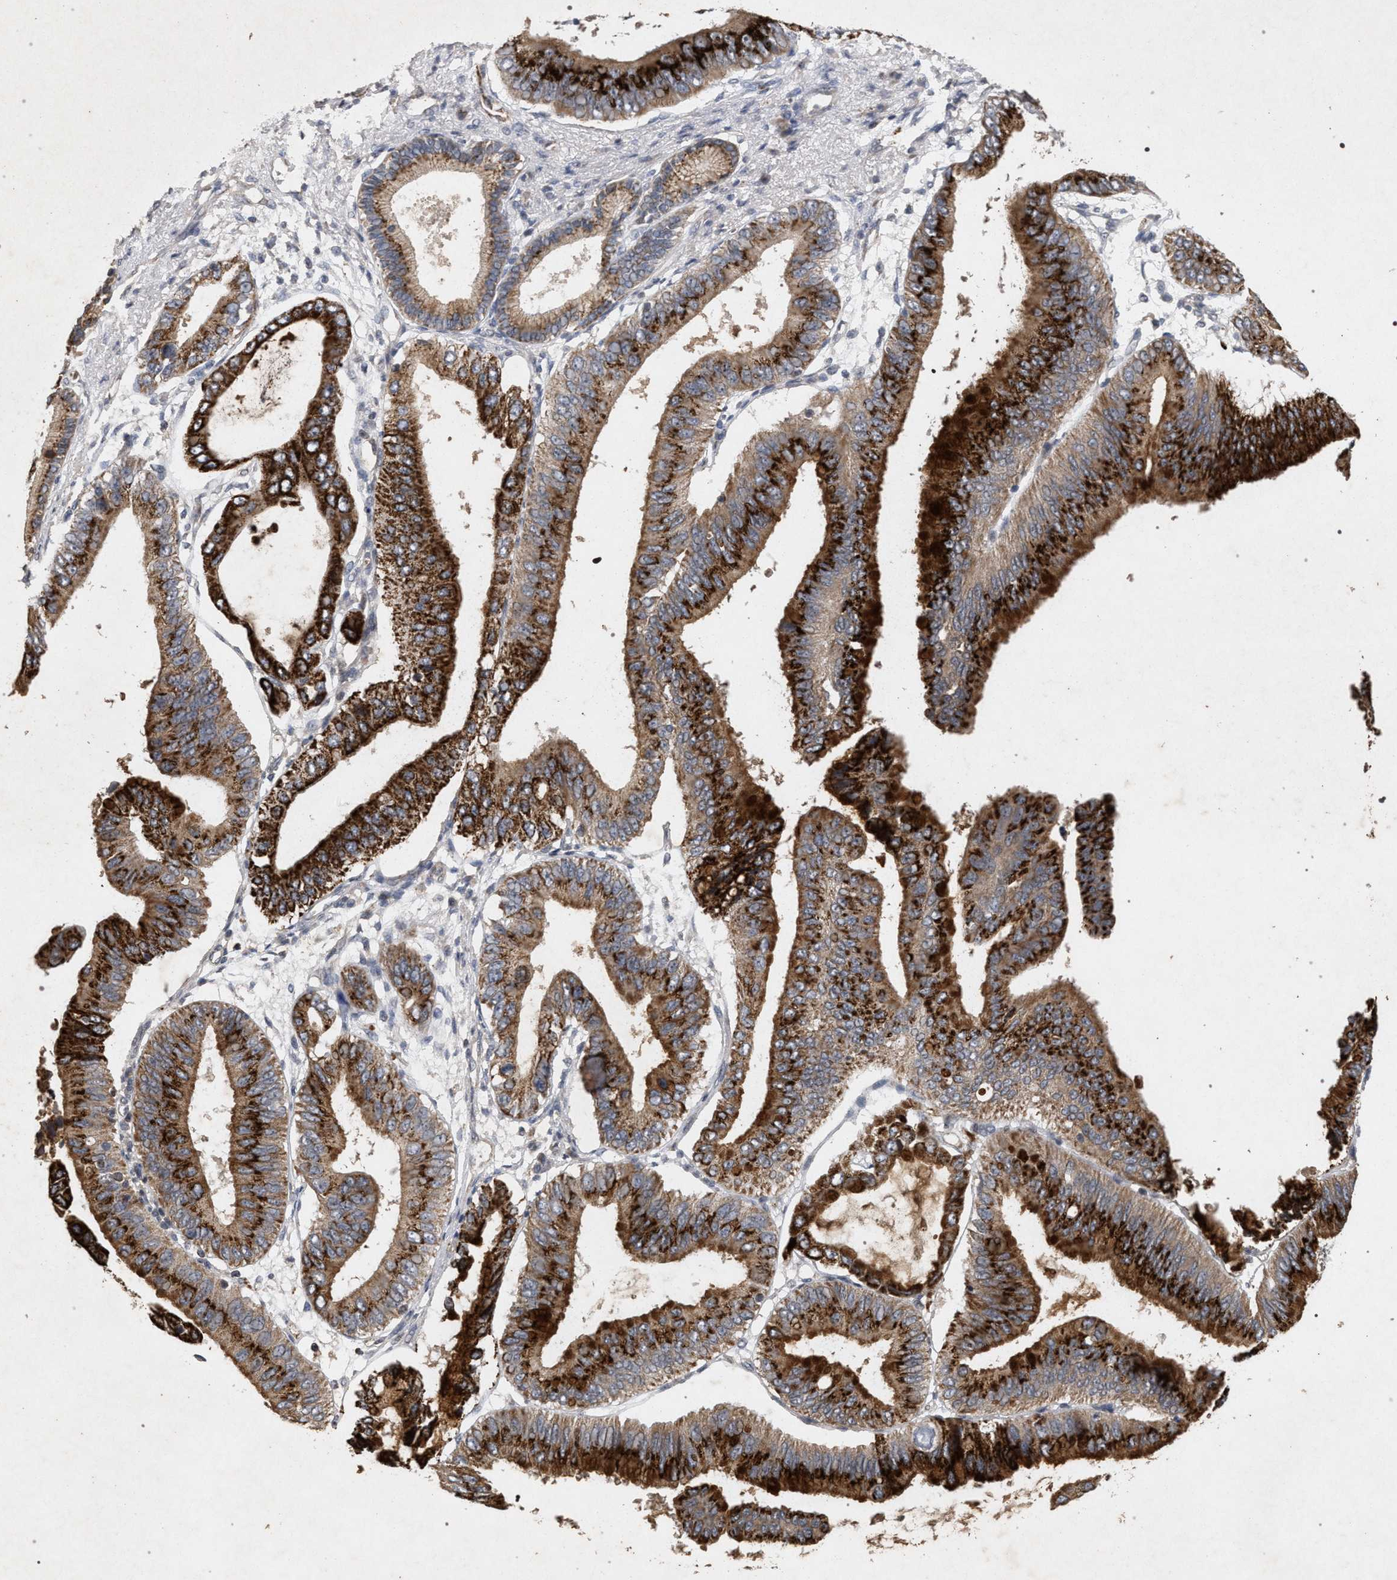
{"staining": {"intensity": "strong", "quantity": ">75%", "location": "cytoplasmic/membranous"}, "tissue": "pancreatic cancer", "cell_type": "Tumor cells", "image_type": "cancer", "snomed": [{"axis": "morphology", "description": "Adenocarcinoma, NOS"}, {"axis": "topography", "description": "Pancreas"}], "caption": "DAB immunohistochemical staining of human pancreatic adenocarcinoma reveals strong cytoplasmic/membranous protein staining in approximately >75% of tumor cells. (brown staining indicates protein expression, while blue staining denotes nuclei).", "gene": "PKD2L1", "patient": {"sex": "male", "age": 77}}